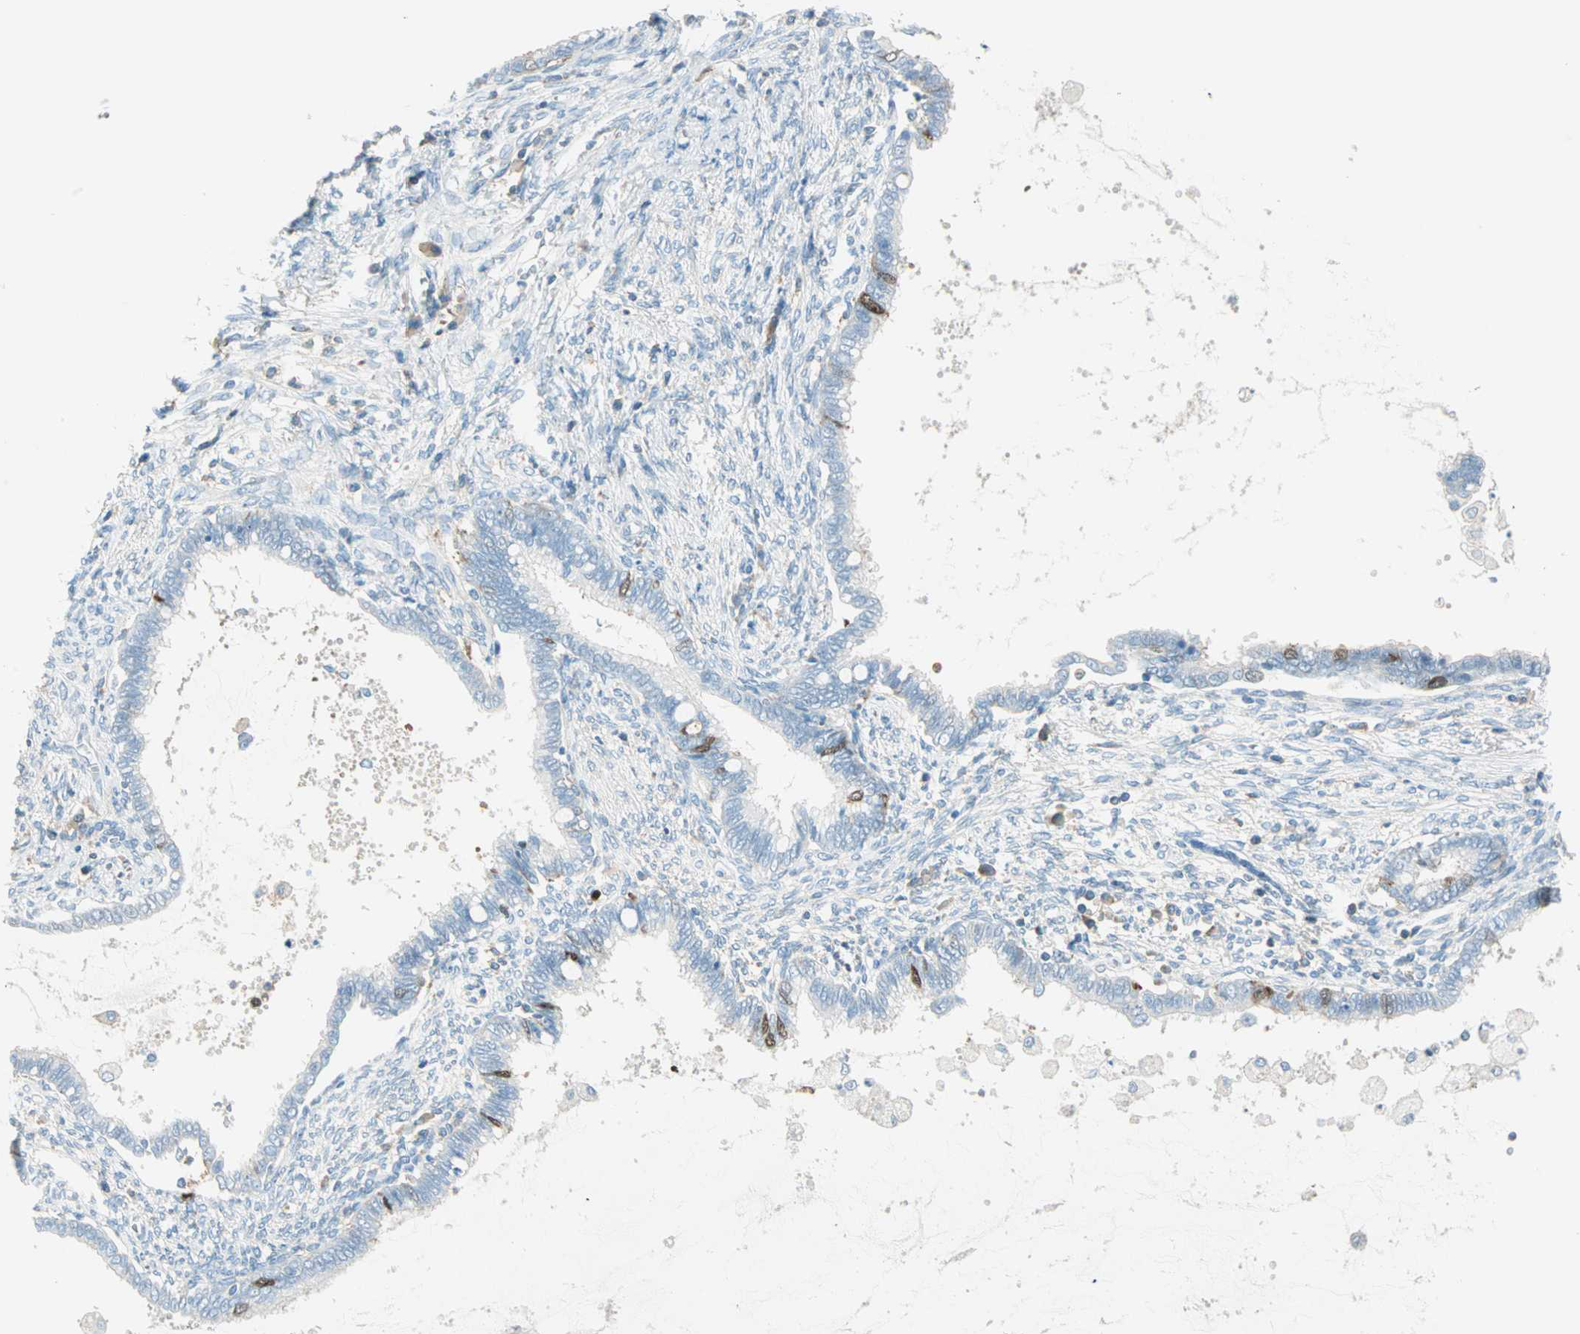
{"staining": {"intensity": "moderate", "quantity": "<25%", "location": "cytoplasmic/membranous"}, "tissue": "cervical cancer", "cell_type": "Tumor cells", "image_type": "cancer", "snomed": [{"axis": "morphology", "description": "Adenocarcinoma, NOS"}, {"axis": "topography", "description": "Cervix"}], "caption": "Protein analysis of cervical cancer (adenocarcinoma) tissue exhibits moderate cytoplasmic/membranous positivity in about <25% of tumor cells.", "gene": "PTTG1", "patient": {"sex": "female", "age": 44}}